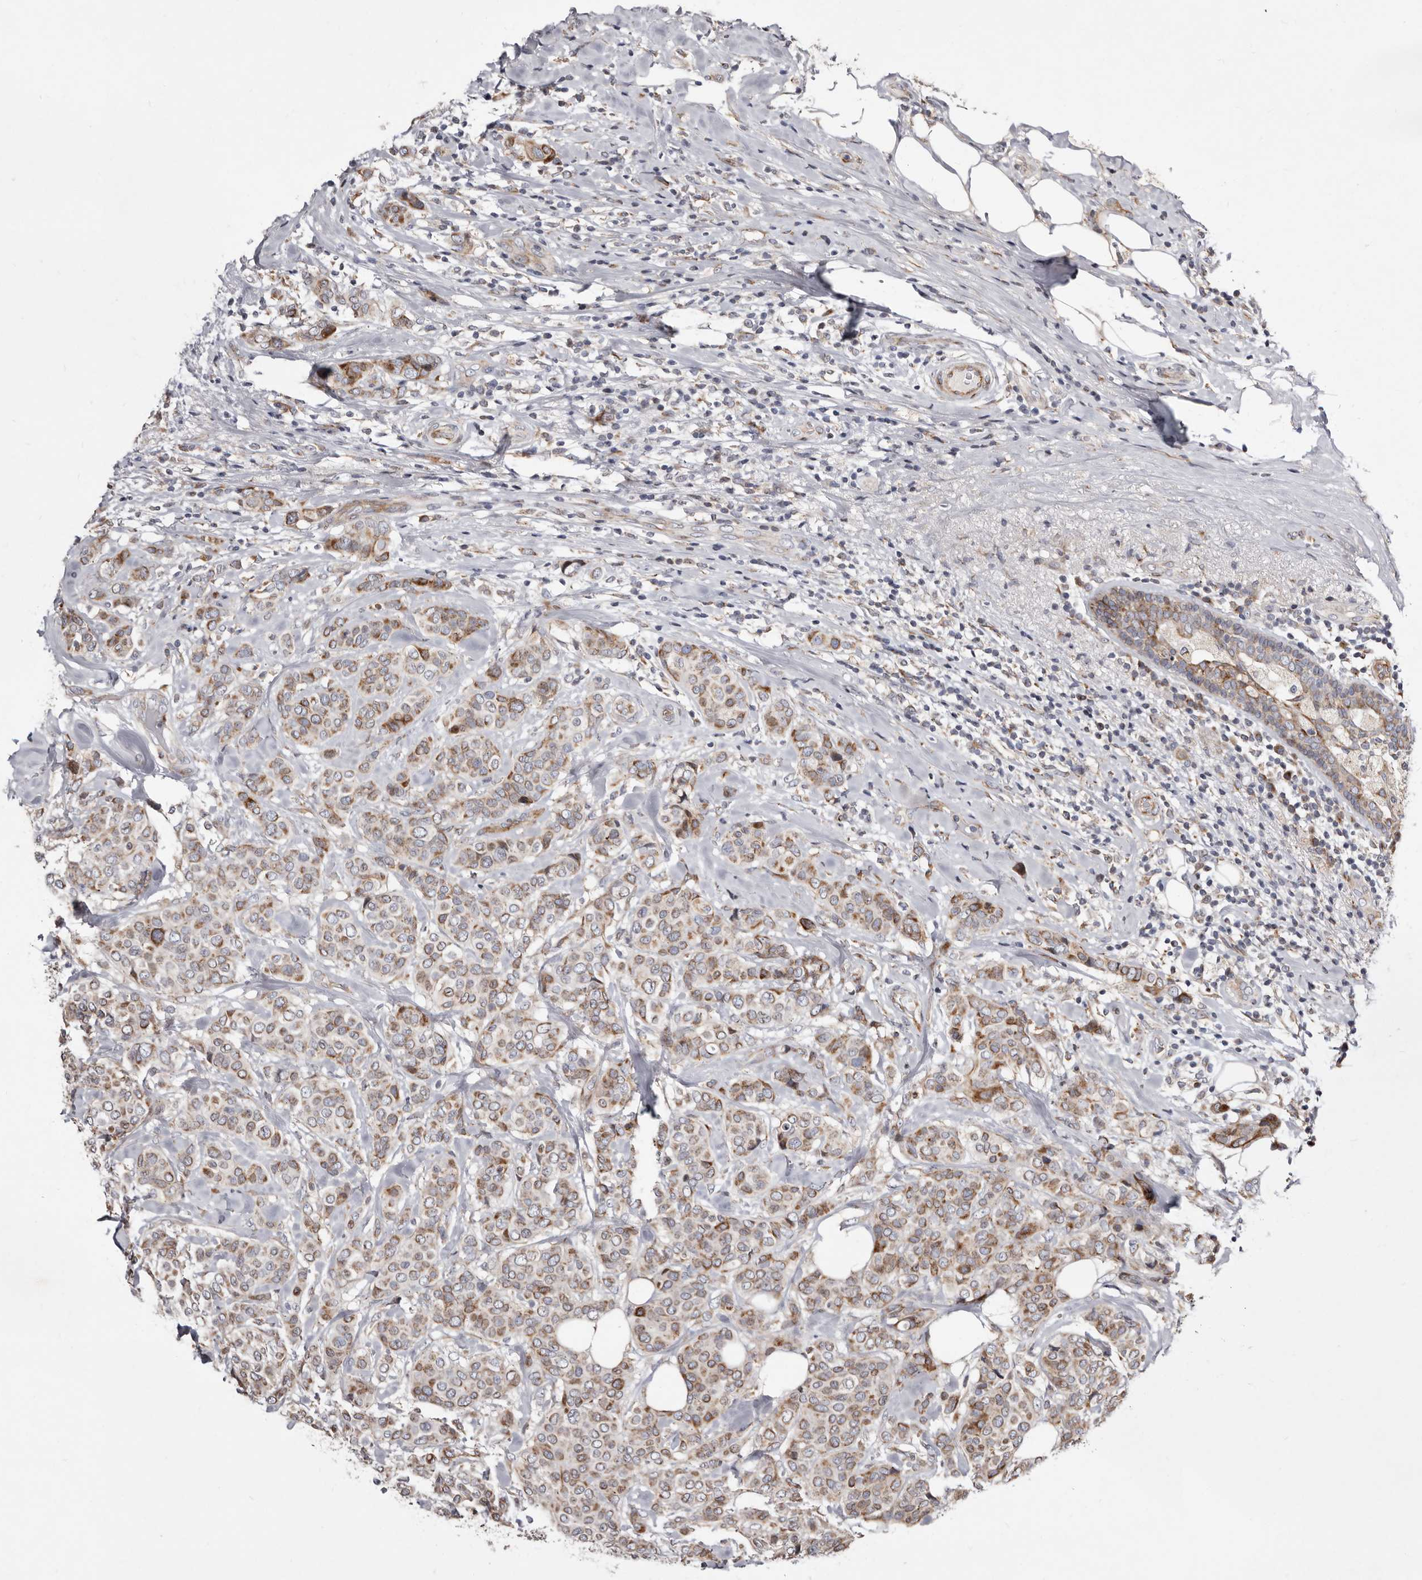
{"staining": {"intensity": "moderate", "quantity": ">75%", "location": "cytoplasmic/membranous"}, "tissue": "breast cancer", "cell_type": "Tumor cells", "image_type": "cancer", "snomed": [{"axis": "morphology", "description": "Lobular carcinoma"}, {"axis": "topography", "description": "Breast"}], "caption": "Immunohistochemical staining of human lobular carcinoma (breast) shows medium levels of moderate cytoplasmic/membranous staining in about >75% of tumor cells. Using DAB (brown) and hematoxylin (blue) stains, captured at high magnification using brightfield microscopy.", "gene": "TIMM17B", "patient": {"sex": "female", "age": 51}}